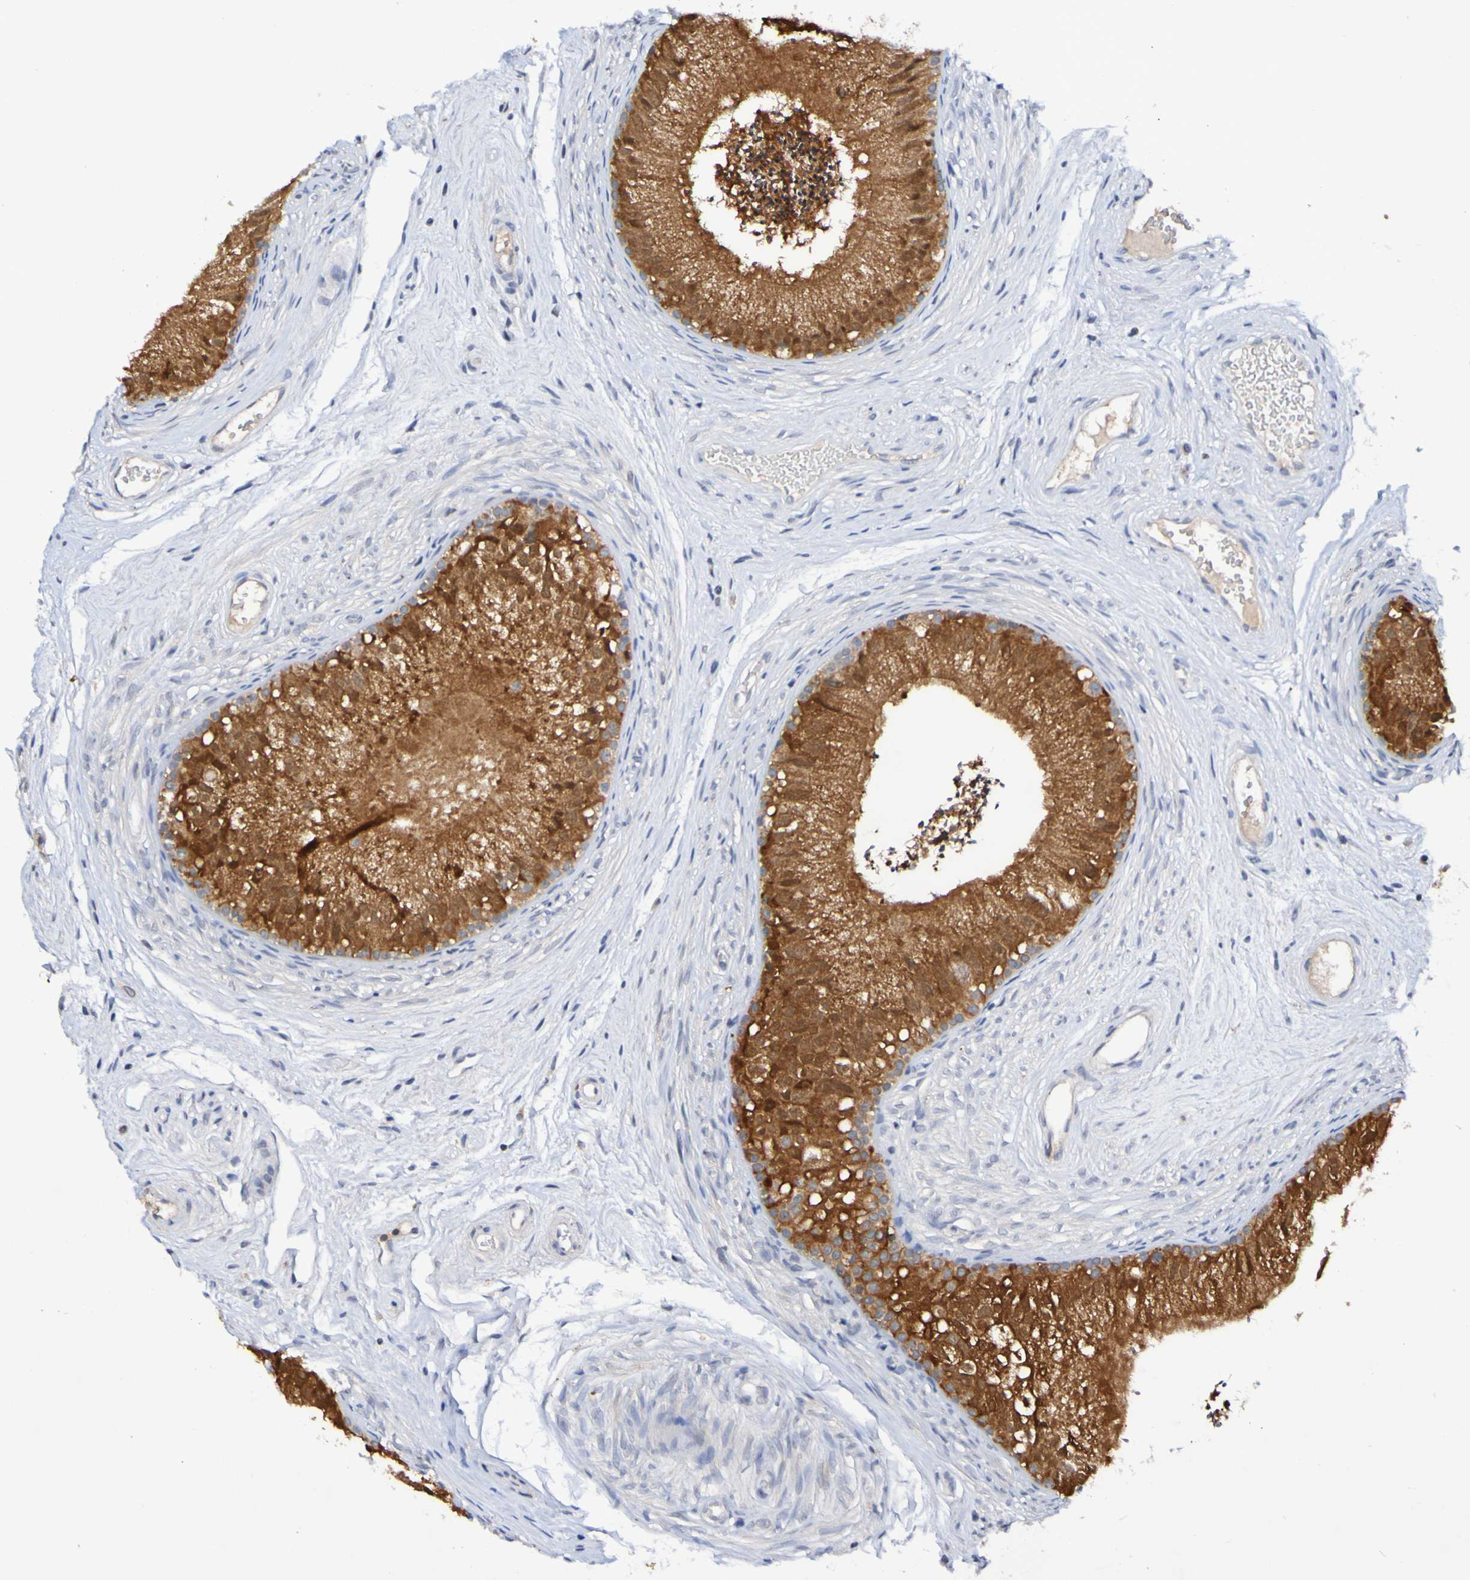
{"staining": {"intensity": "strong", "quantity": "25%-75%", "location": "cytoplasmic/membranous,nuclear"}, "tissue": "epididymis", "cell_type": "Glandular cells", "image_type": "normal", "snomed": [{"axis": "morphology", "description": "Normal tissue, NOS"}, {"axis": "topography", "description": "Epididymis"}], "caption": "DAB immunohistochemical staining of normal epididymis shows strong cytoplasmic/membranous,nuclear protein positivity in about 25%-75% of glandular cells.", "gene": "PTP4A2", "patient": {"sex": "male", "age": 56}}